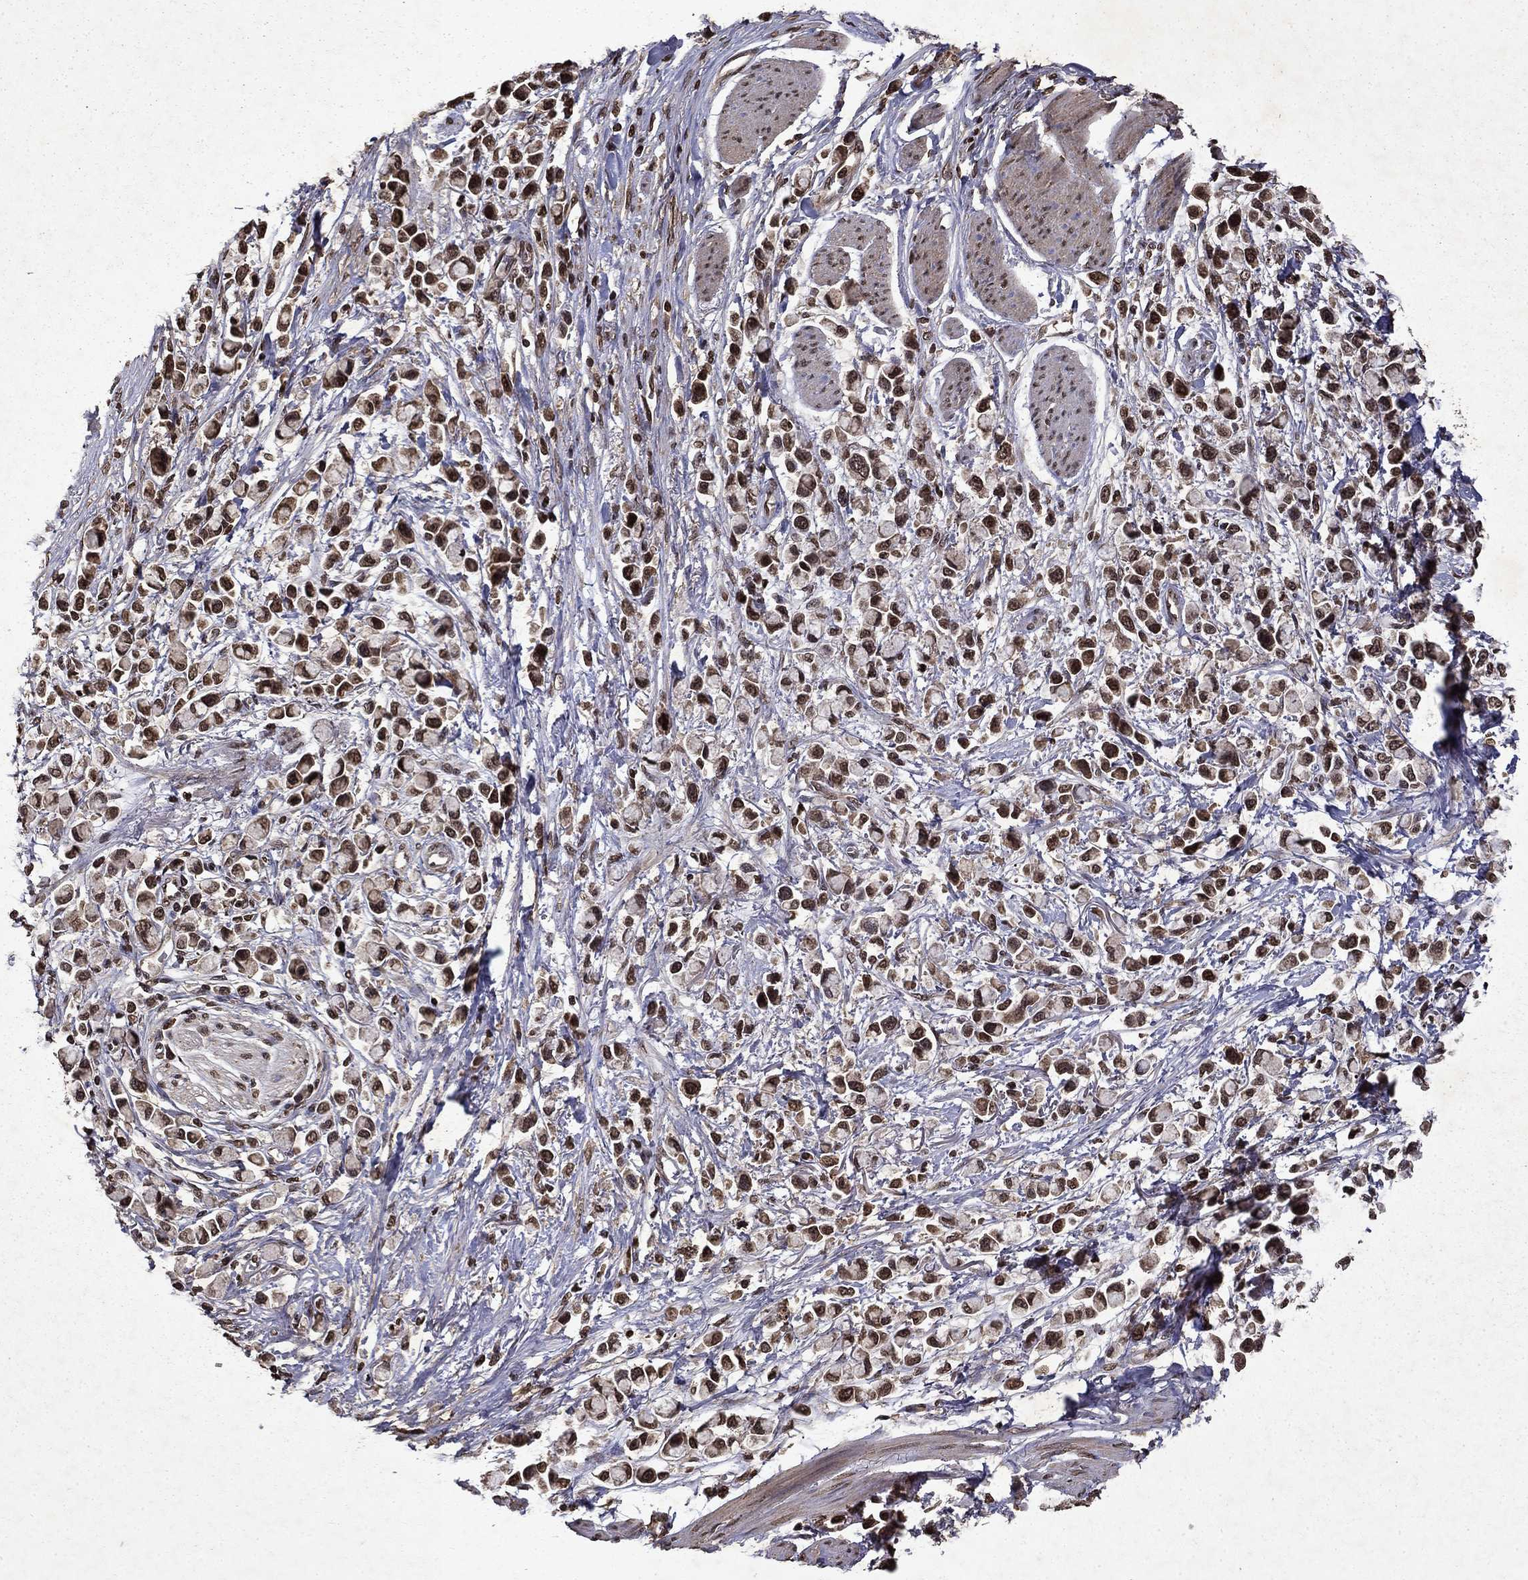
{"staining": {"intensity": "moderate", "quantity": ">75%", "location": "cytoplasmic/membranous,nuclear"}, "tissue": "stomach cancer", "cell_type": "Tumor cells", "image_type": "cancer", "snomed": [{"axis": "morphology", "description": "Adenocarcinoma, NOS"}, {"axis": "topography", "description": "Stomach"}], "caption": "IHC (DAB) staining of stomach cancer reveals moderate cytoplasmic/membranous and nuclear protein expression in approximately >75% of tumor cells.", "gene": "PIN4", "patient": {"sex": "female", "age": 81}}